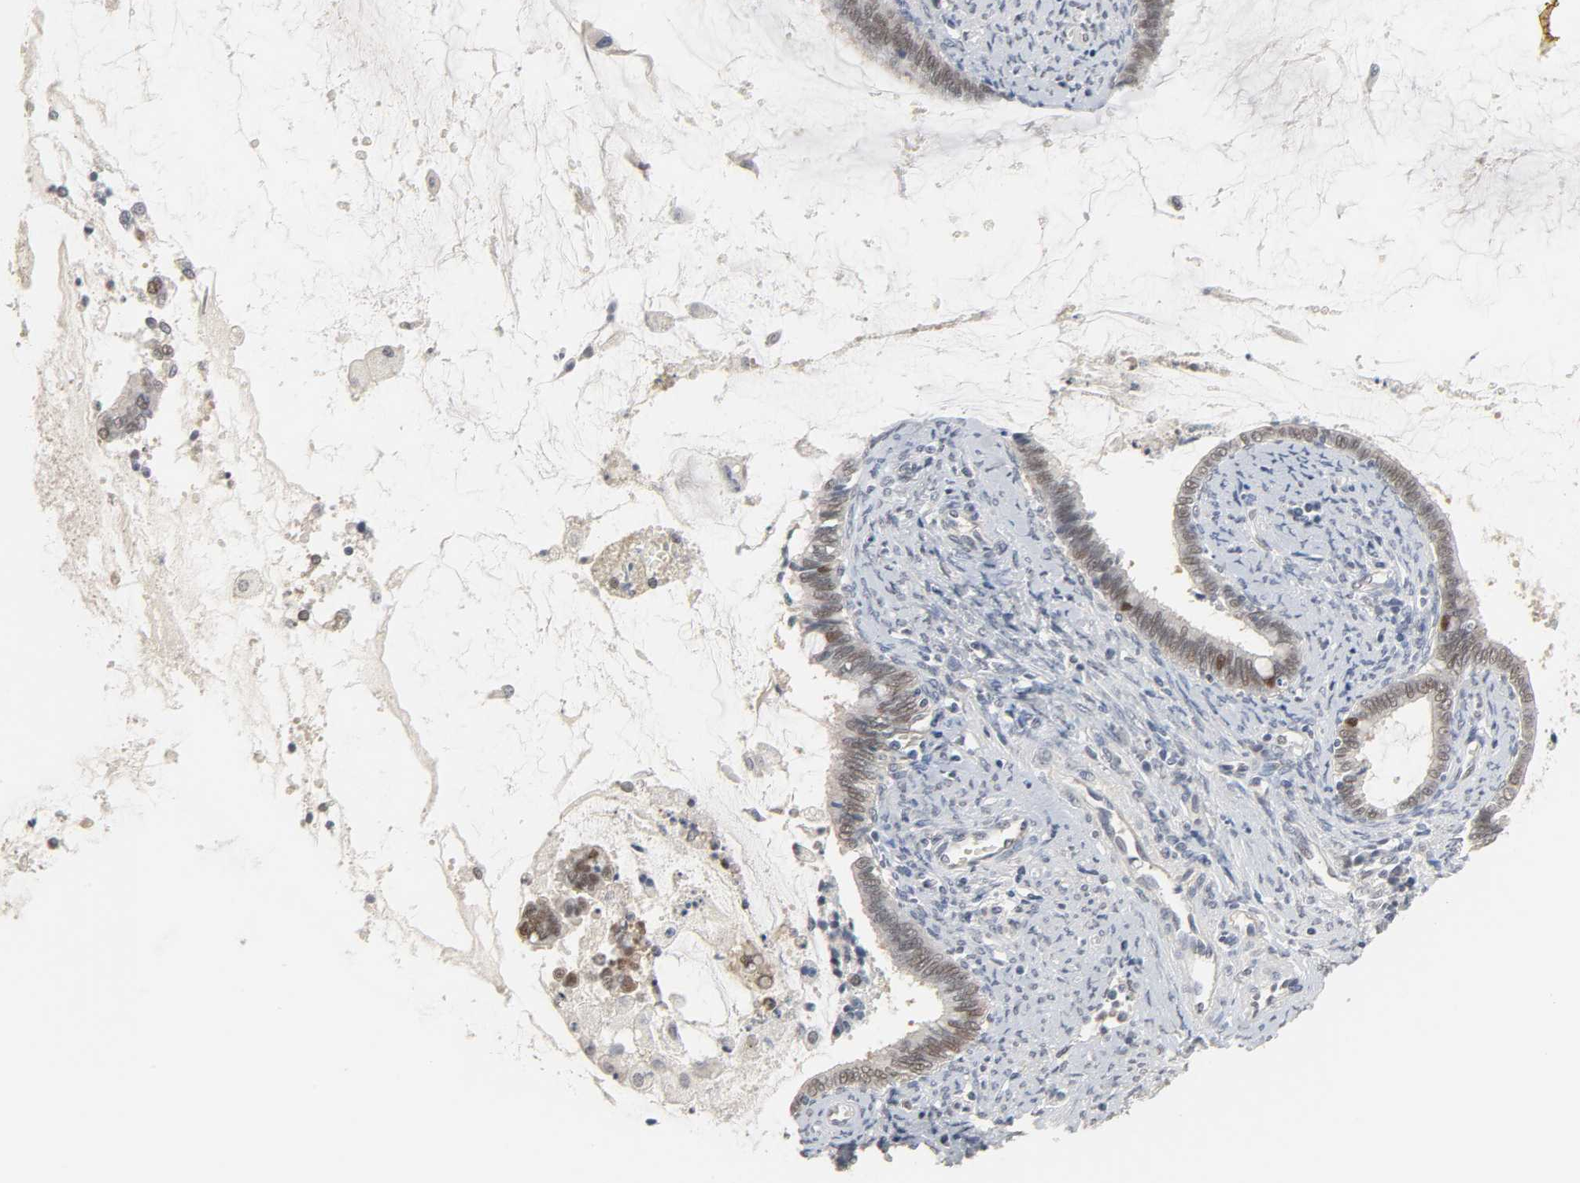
{"staining": {"intensity": "weak", "quantity": "25%-75%", "location": "cytoplasmic/membranous"}, "tissue": "cervical cancer", "cell_type": "Tumor cells", "image_type": "cancer", "snomed": [{"axis": "morphology", "description": "Adenocarcinoma, NOS"}, {"axis": "topography", "description": "Cervix"}], "caption": "Weak cytoplasmic/membranous positivity is appreciated in about 25%-75% of tumor cells in cervical adenocarcinoma.", "gene": "ACSS2", "patient": {"sex": "female", "age": 44}}